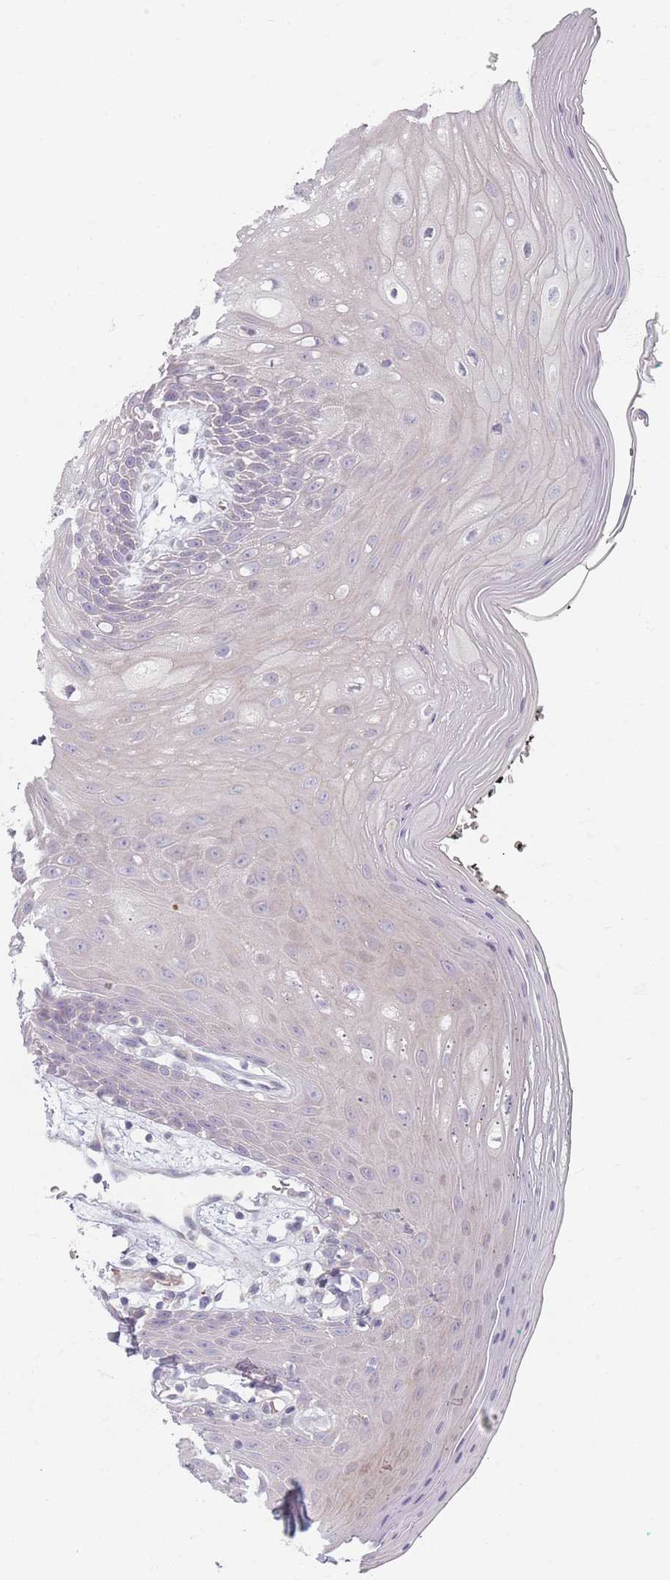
{"staining": {"intensity": "weak", "quantity": "25%-75%", "location": "cytoplasmic/membranous"}, "tissue": "oral mucosa", "cell_type": "Squamous epithelial cells", "image_type": "normal", "snomed": [{"axis": "morphology", "description": "Normal tissue, NOS"}, {"axis": "topography", "description": "Oral tissue"}, {"axis": "topography", "description": "Tounge, NOS"}], "caption": "Protein expression analysis of normal human oral mucosa reveals weak cytoplasmic/membranous positivity in approximately 25%-75% of squamous epithelial cells. The protein of interest is stained brown, and the nuclei are stained in blue (DAB (3,3'-diaminobenzidine) IHC with brightfield microscopy, high magnification).", "gene": "TMOD1", "patient": {"sex": "female", "age": 59}}